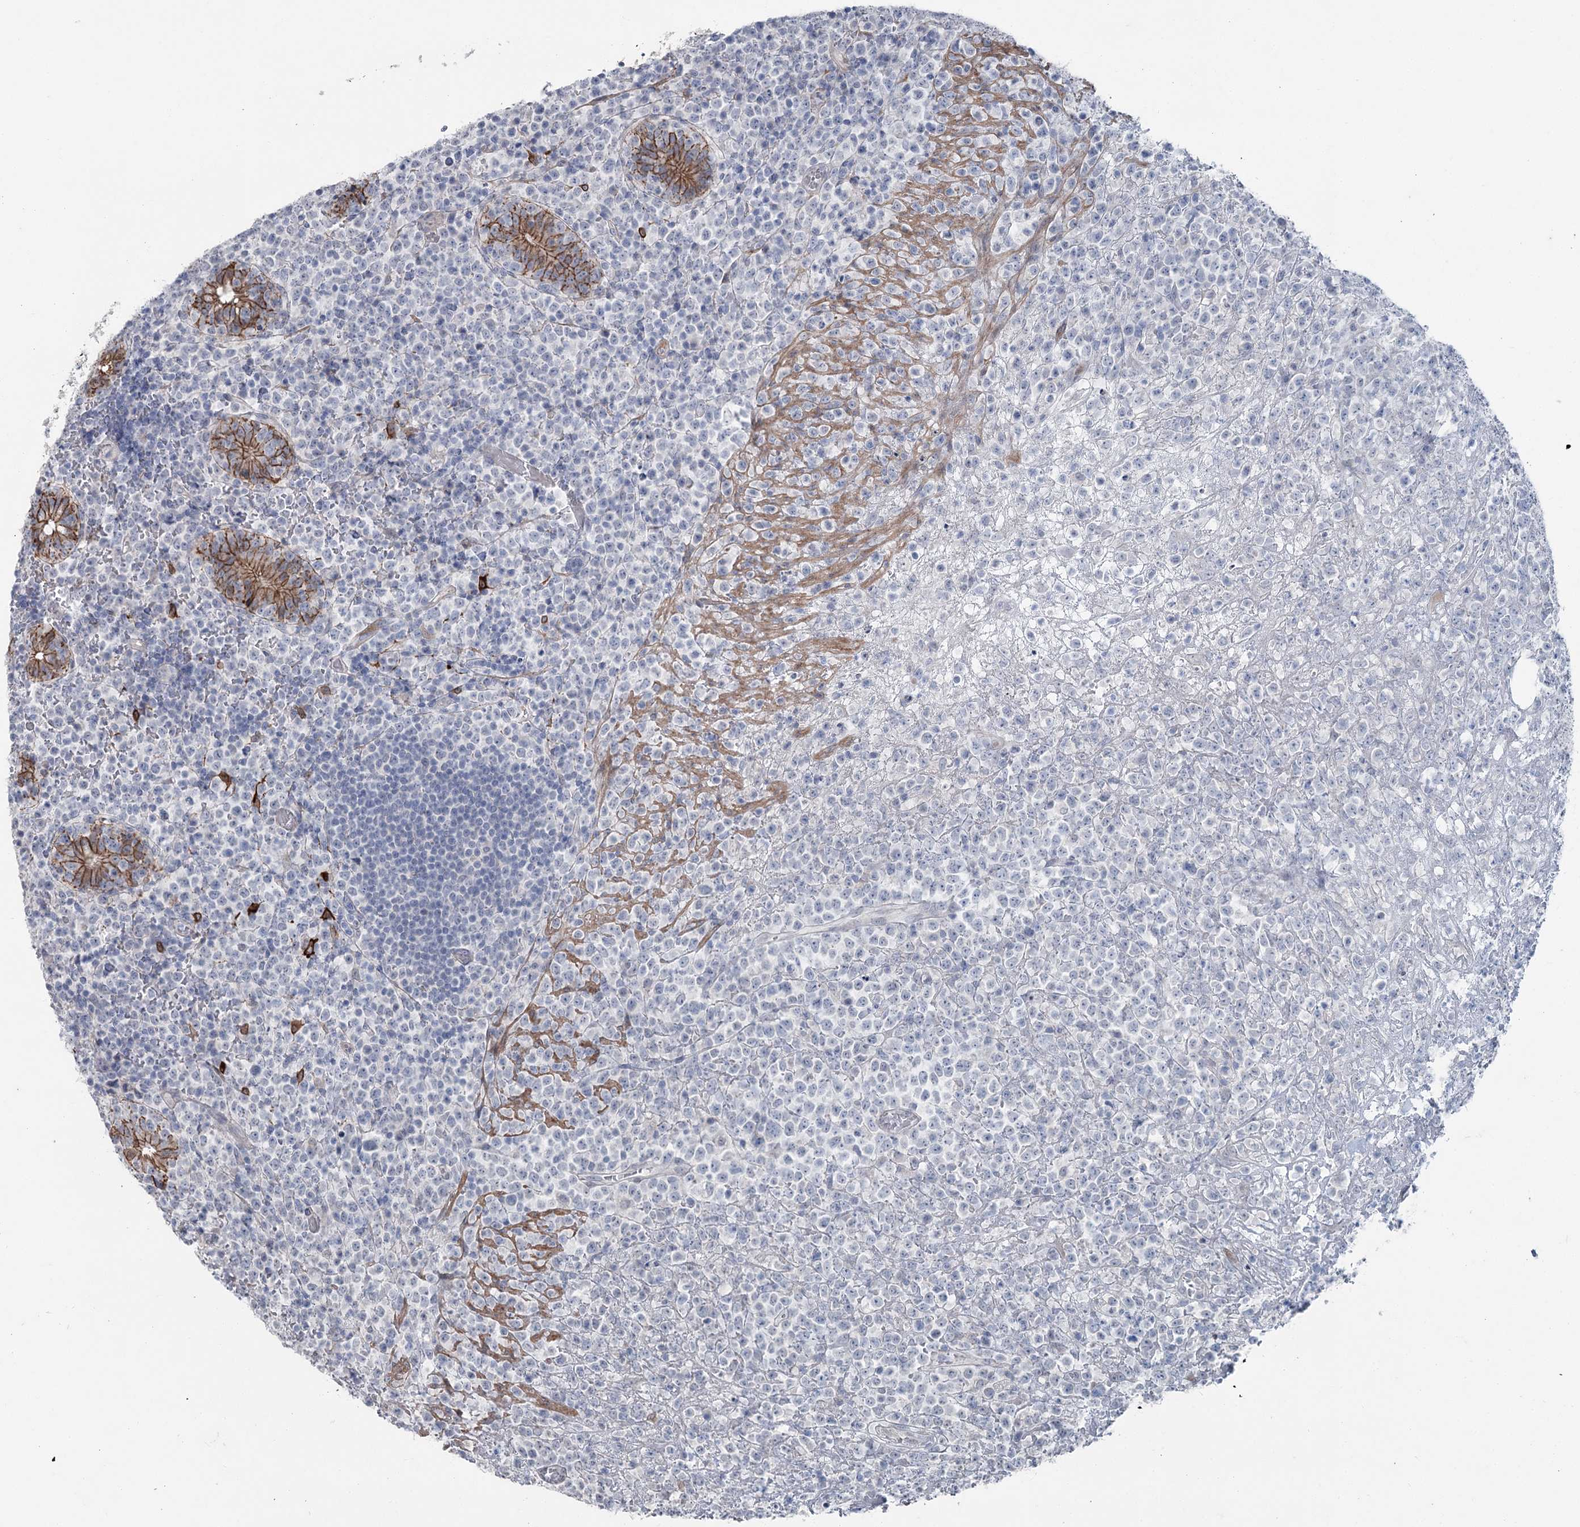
{"staining": {"intensity": "negative", "quantity": "none", "location": "none"}, "tissue": "lymphoma", "cell_type": "Tumor cells", "image_type": "cancer", "snomed": [{"axis": "morphology", "description": "Malignant lymphoma, non-Hodgkin's type, High grade"}, {"axis": "topography", "description": "Colon"}], "caption": "Tumor cells show no significant protein staining in lymphoma. (DAB immunohistochemistry with hematoxylin counter stain).", "gene": "FAM120B", "patient": {"sex": "female", "age": 53}}